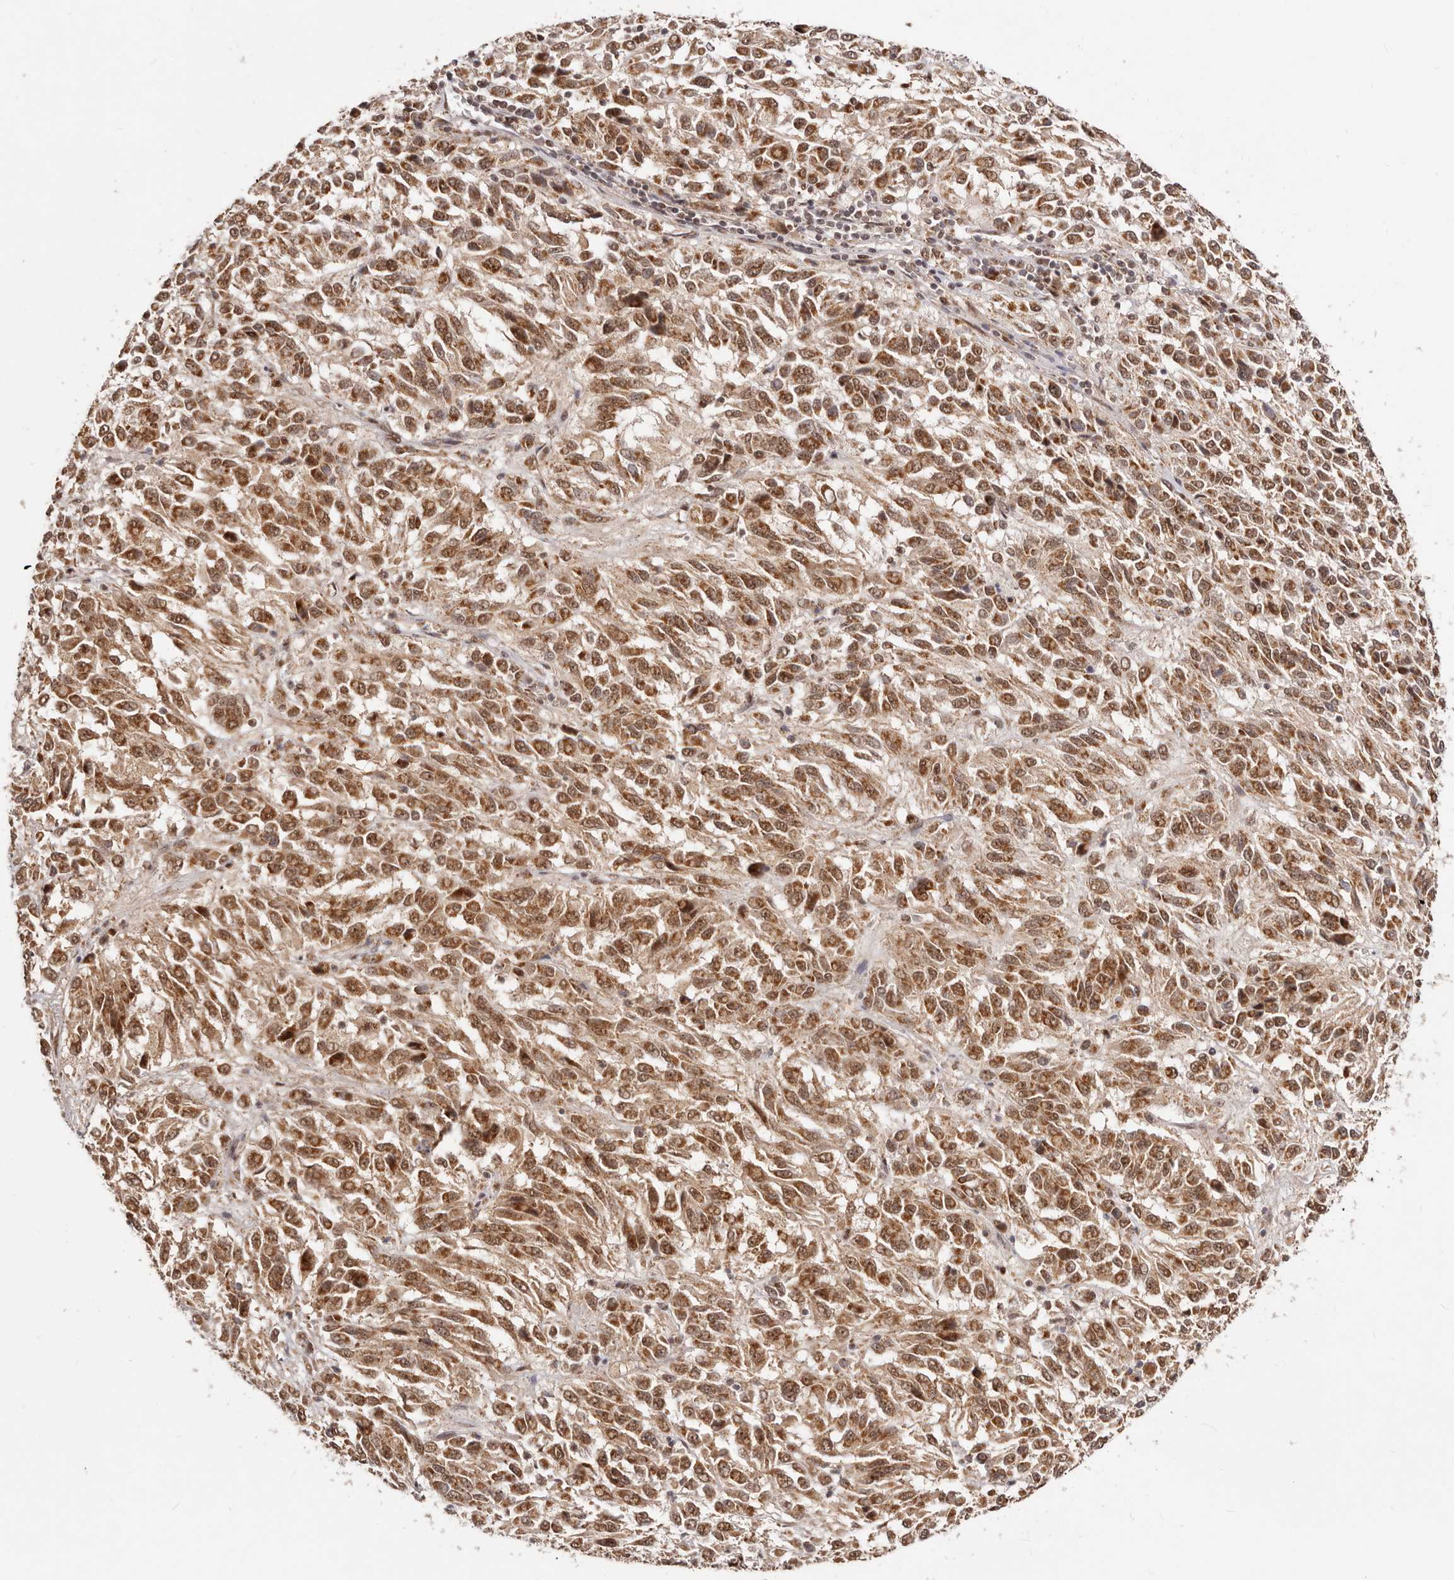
{"staining": {"intensity": "strong", "quantity": ">75%", "location": "cytoplasmic/membranous,nuclear"}, "tissue": "melanoma", "cell_type": "Tumor cells", "image_type": "cancer", "snomed": [{"axis": "morphology", "description": "Malignant melanoma, Metastatic site"}, {"axis": "topography", "description": "Lung"}], "caption": "Melanoma tissue demonstrates strong cytoplasmic/membranous and nuclear expression in approximately >75% of tumor cells, visualized by immunohistochemistry. Using DAB (brown) and hematoxylin (blue) stains, captured at high magnification using brightfield microscopy.", "gene": "SEC14L1", "patient": {"sex": "male", "age": 64}}